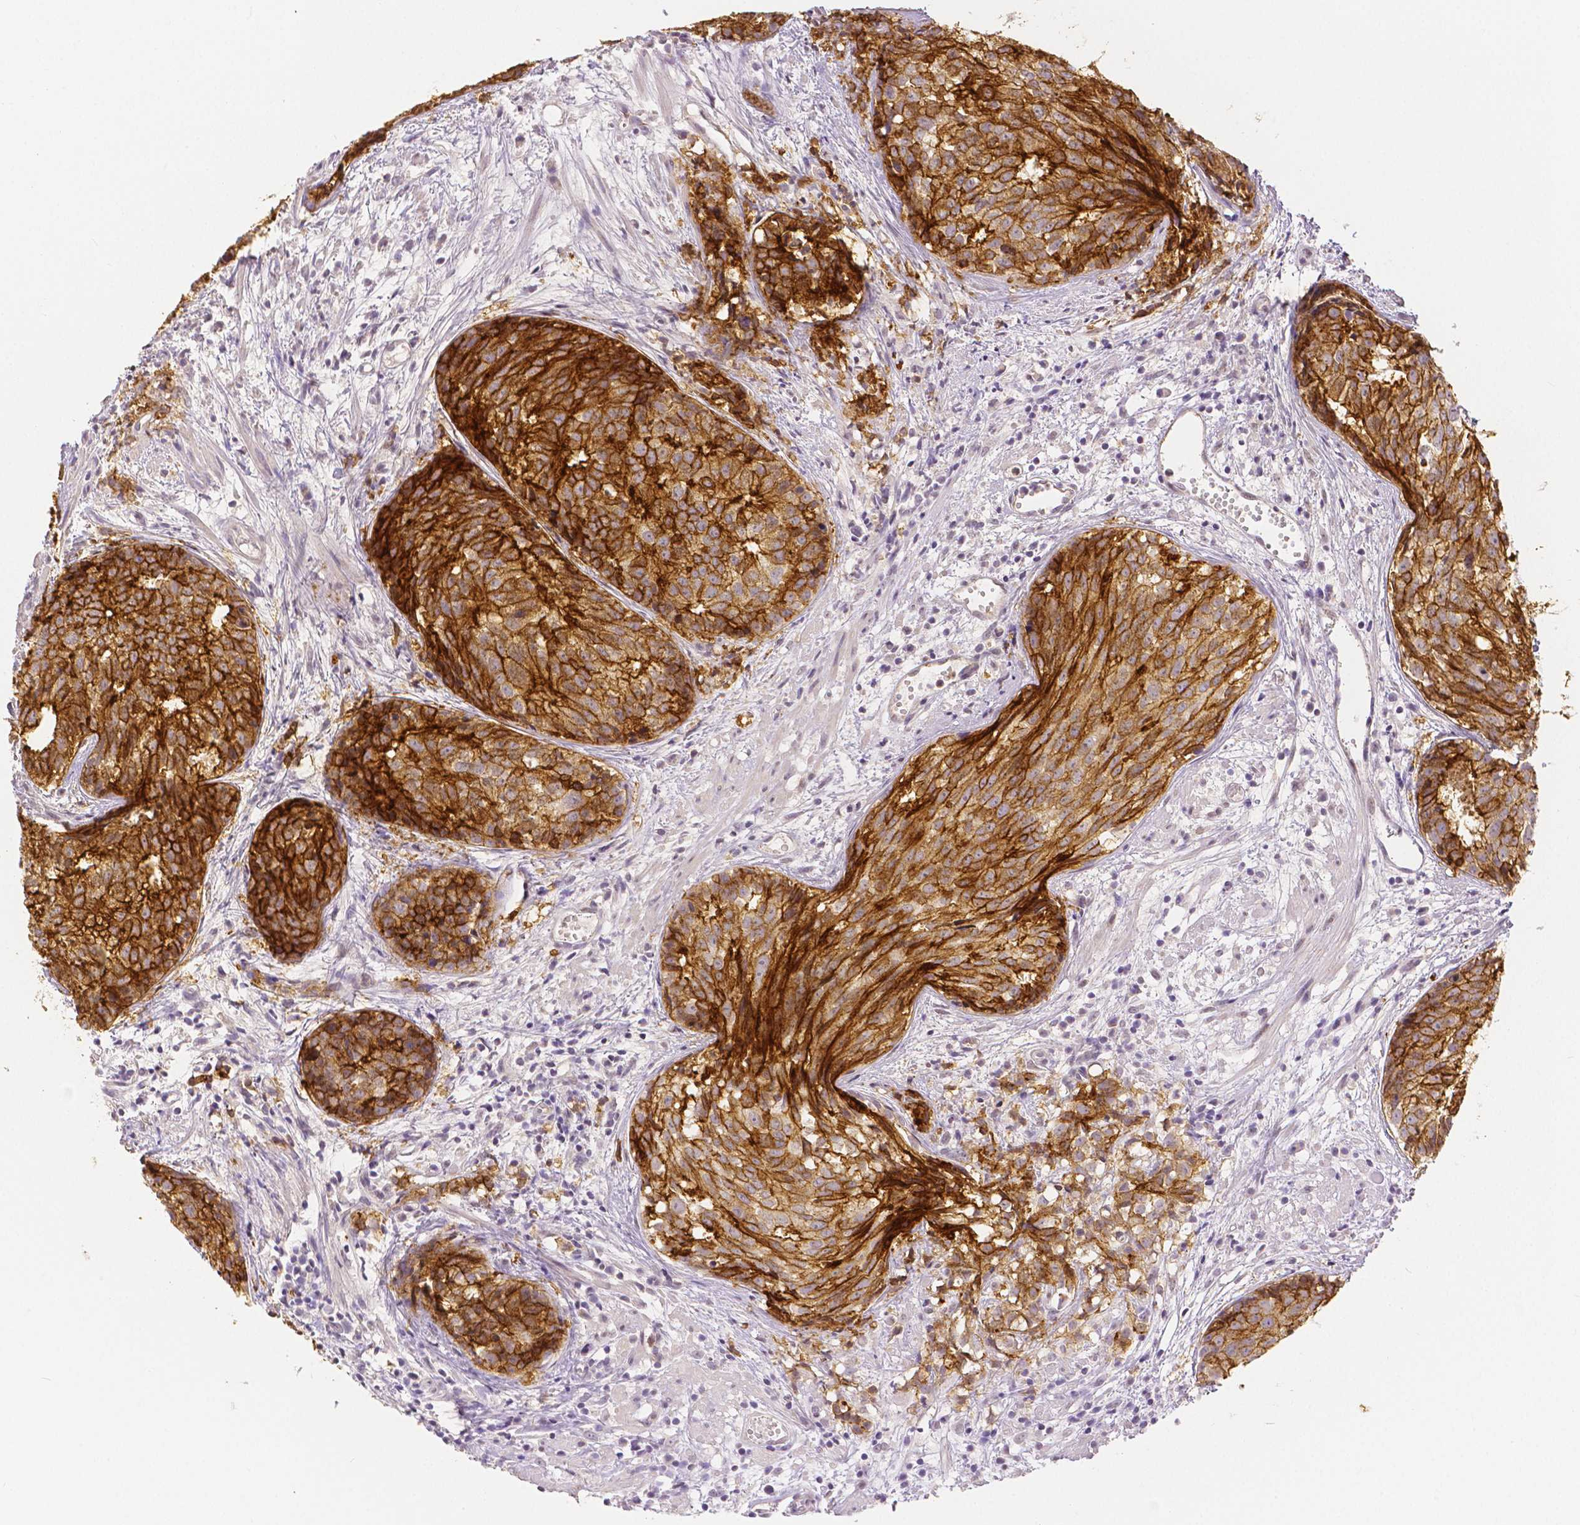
{"staining": {"intensity": "strong", "quantity": ">75%", "location": "cytoplasmic/membranous"}, "tissue": "prostate cancer", "cell_type": "Tumor cells", "image_type": "cancer", "snomed": [{"axis": "morphology", "description": "Adenocarcinoma, High grade"}, {"axis": "topography", "description": "Prostate"}], "caption": "Prostate cancer was stained to show a protein in brown. There is high levels of strong cytoplasmic/membranous staining in about >75% of tumor cells. (Stains: DAB (3,3'-diaminobenzidine) in brown, nuclei in blue, Microscopy: brightfield microscopy at high magnification).", "gene": "OCLN", "patient": {"sex": "male", "age": 58}}